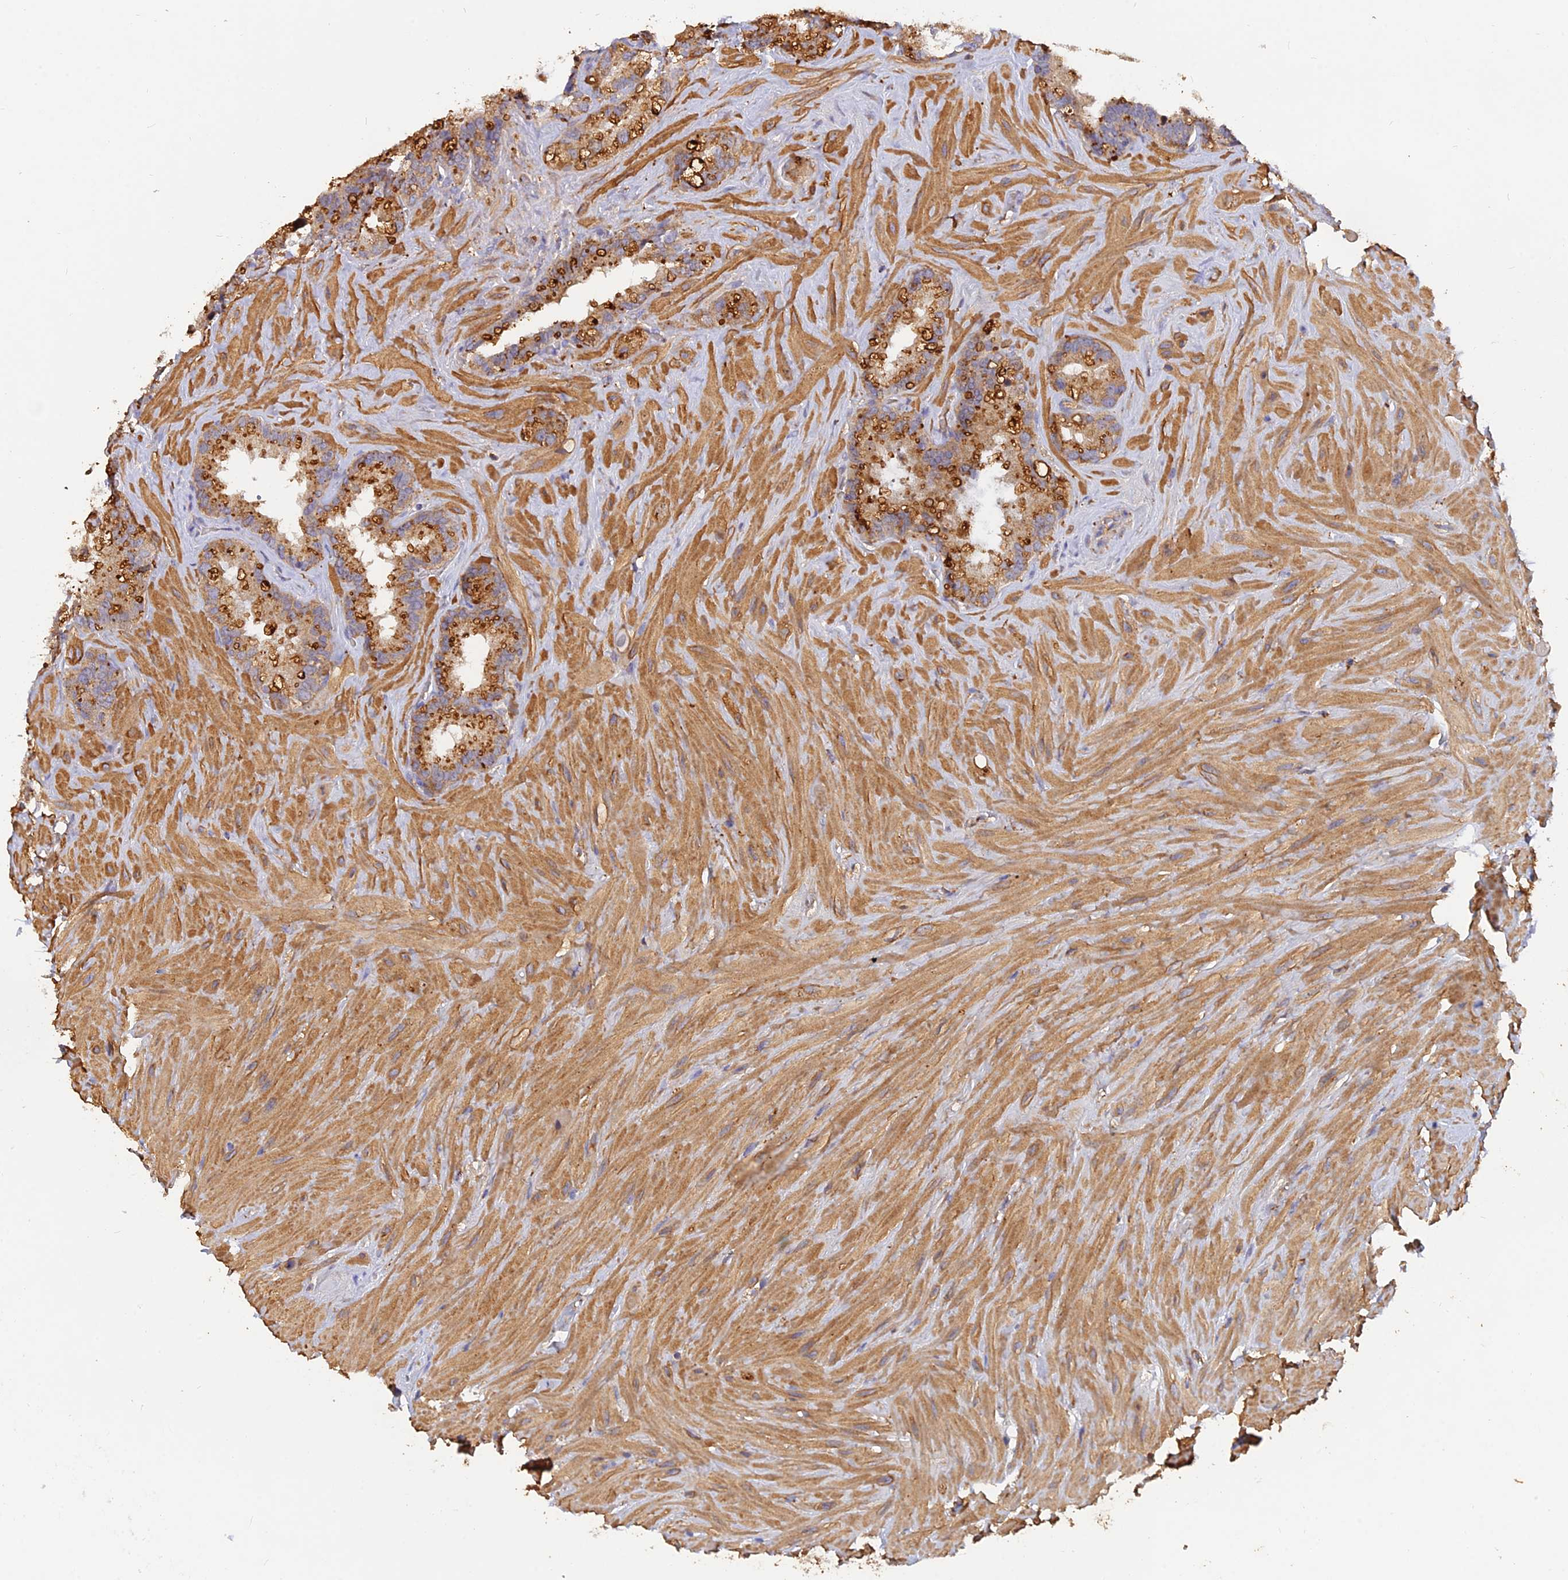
{"staining": {"intensity": "moderate", "quantity": ">75%", "location": "cytoplasmic/membranous"}, "tissue": "seminal vesicle", "cell_type": "Glandular cells", "image_type": "normal", "snomed": [{"axis": "morphology", "description": "Normal tissue, NOS"}, {"axis": "topography", "description": "Prostate"}, {"axis": "topography", "description": "Seminal veicle"}], "caption": "Protein expression analysis of benign human seminal vesicle reveals moderate cytoplasmic/membranous expression in approximately >75% of glandular cells.", "gene": "ACSM5", "patient": {"sex": "male", "age": 68}}